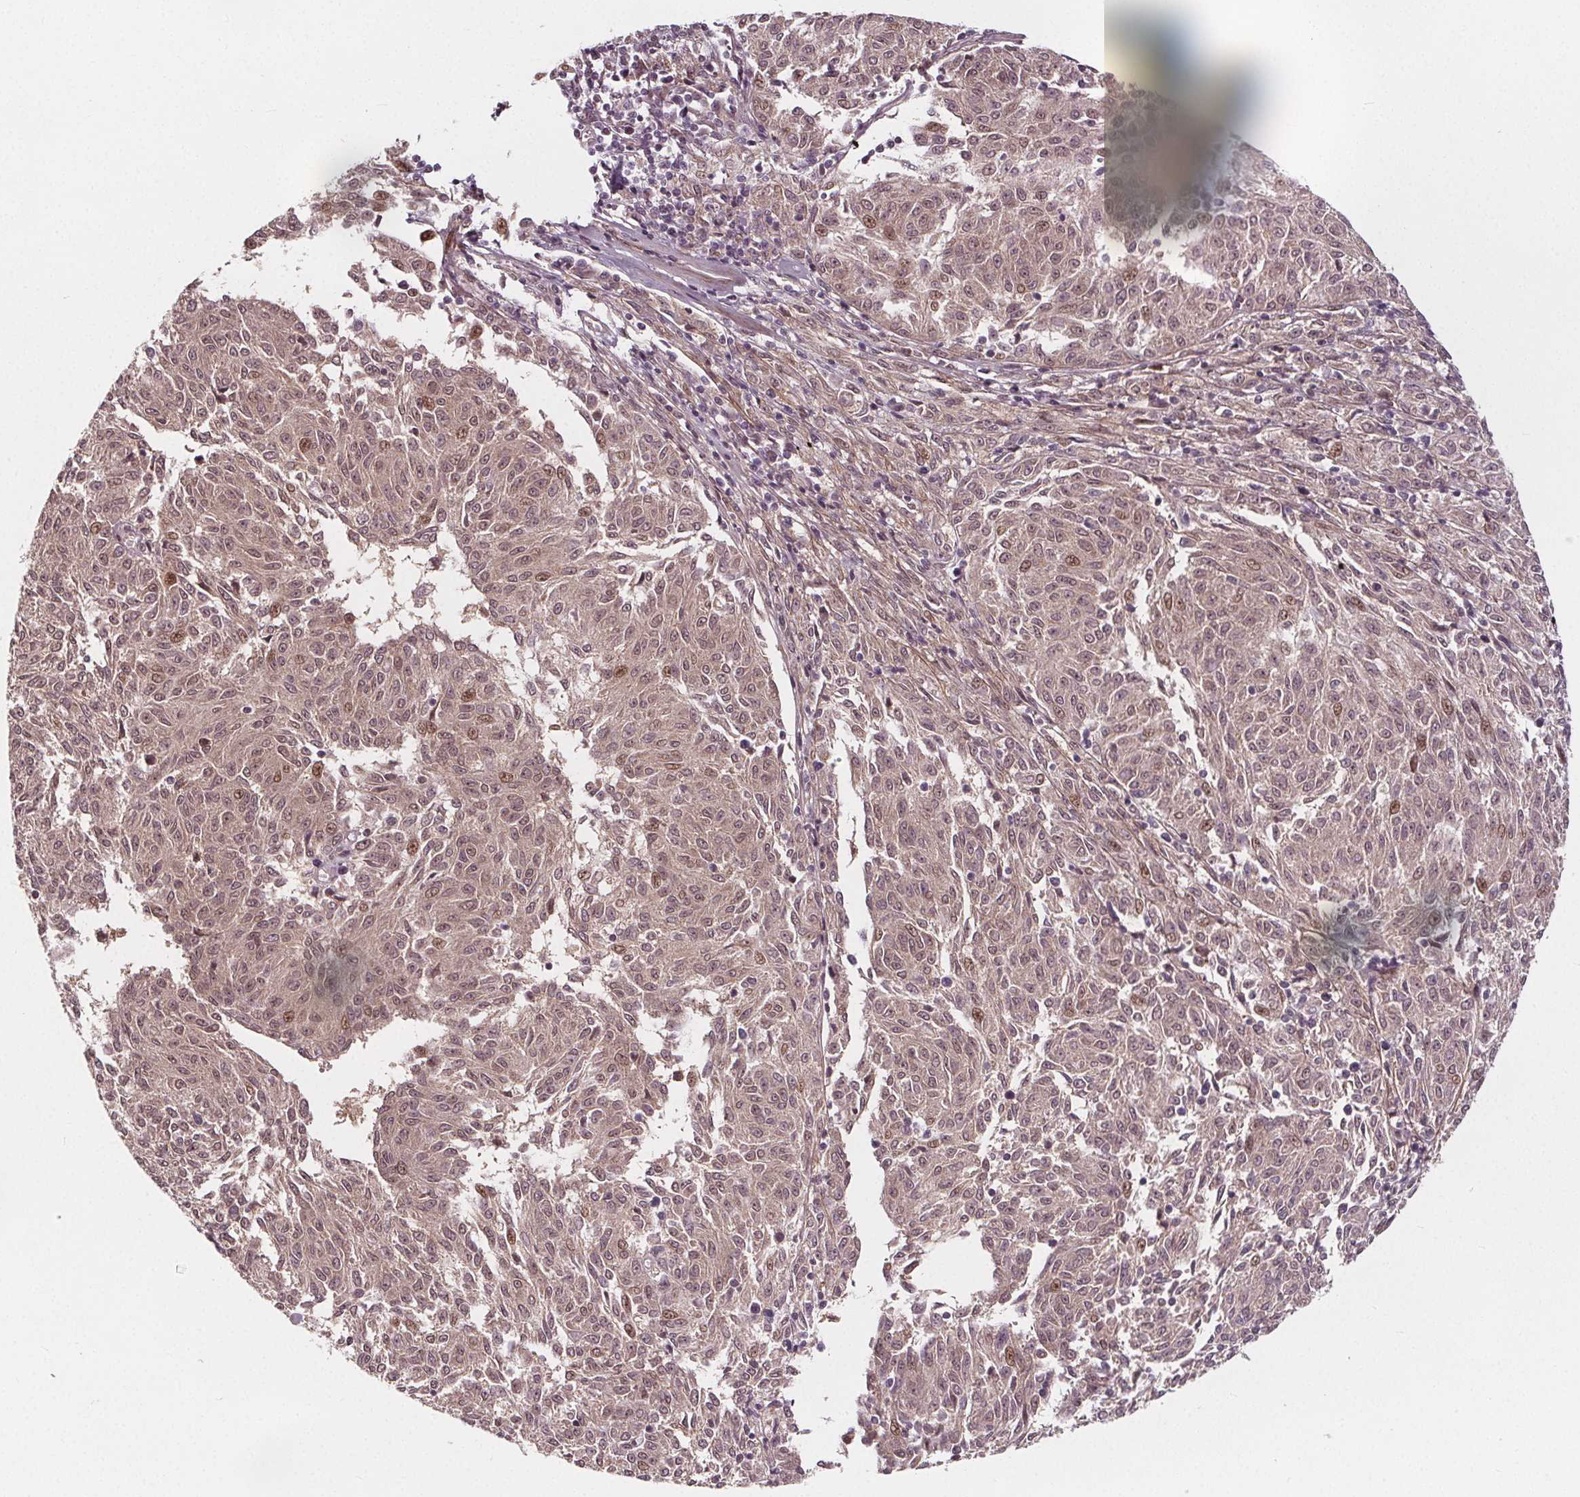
{"staining": {"intensity": "moderate", "quantity": "<25%", "location": "nuclear"}, "tissue": "melanoma", "cell_type": "Tumor cells", "image_type": "cancer", "snomed": [{"axis": "morphology", "description": "Malignant melanoma, NOS"}, {"axis": "topography", "description": "Skin"}], "caption": "There is low levels of moderate nuclear positivity in tumor cells of melanoma, as demonstrated by immunohistochemical staining (brown color).", "gene": "AKT1S1", "patient": {"sex": "female", "age": 72}}